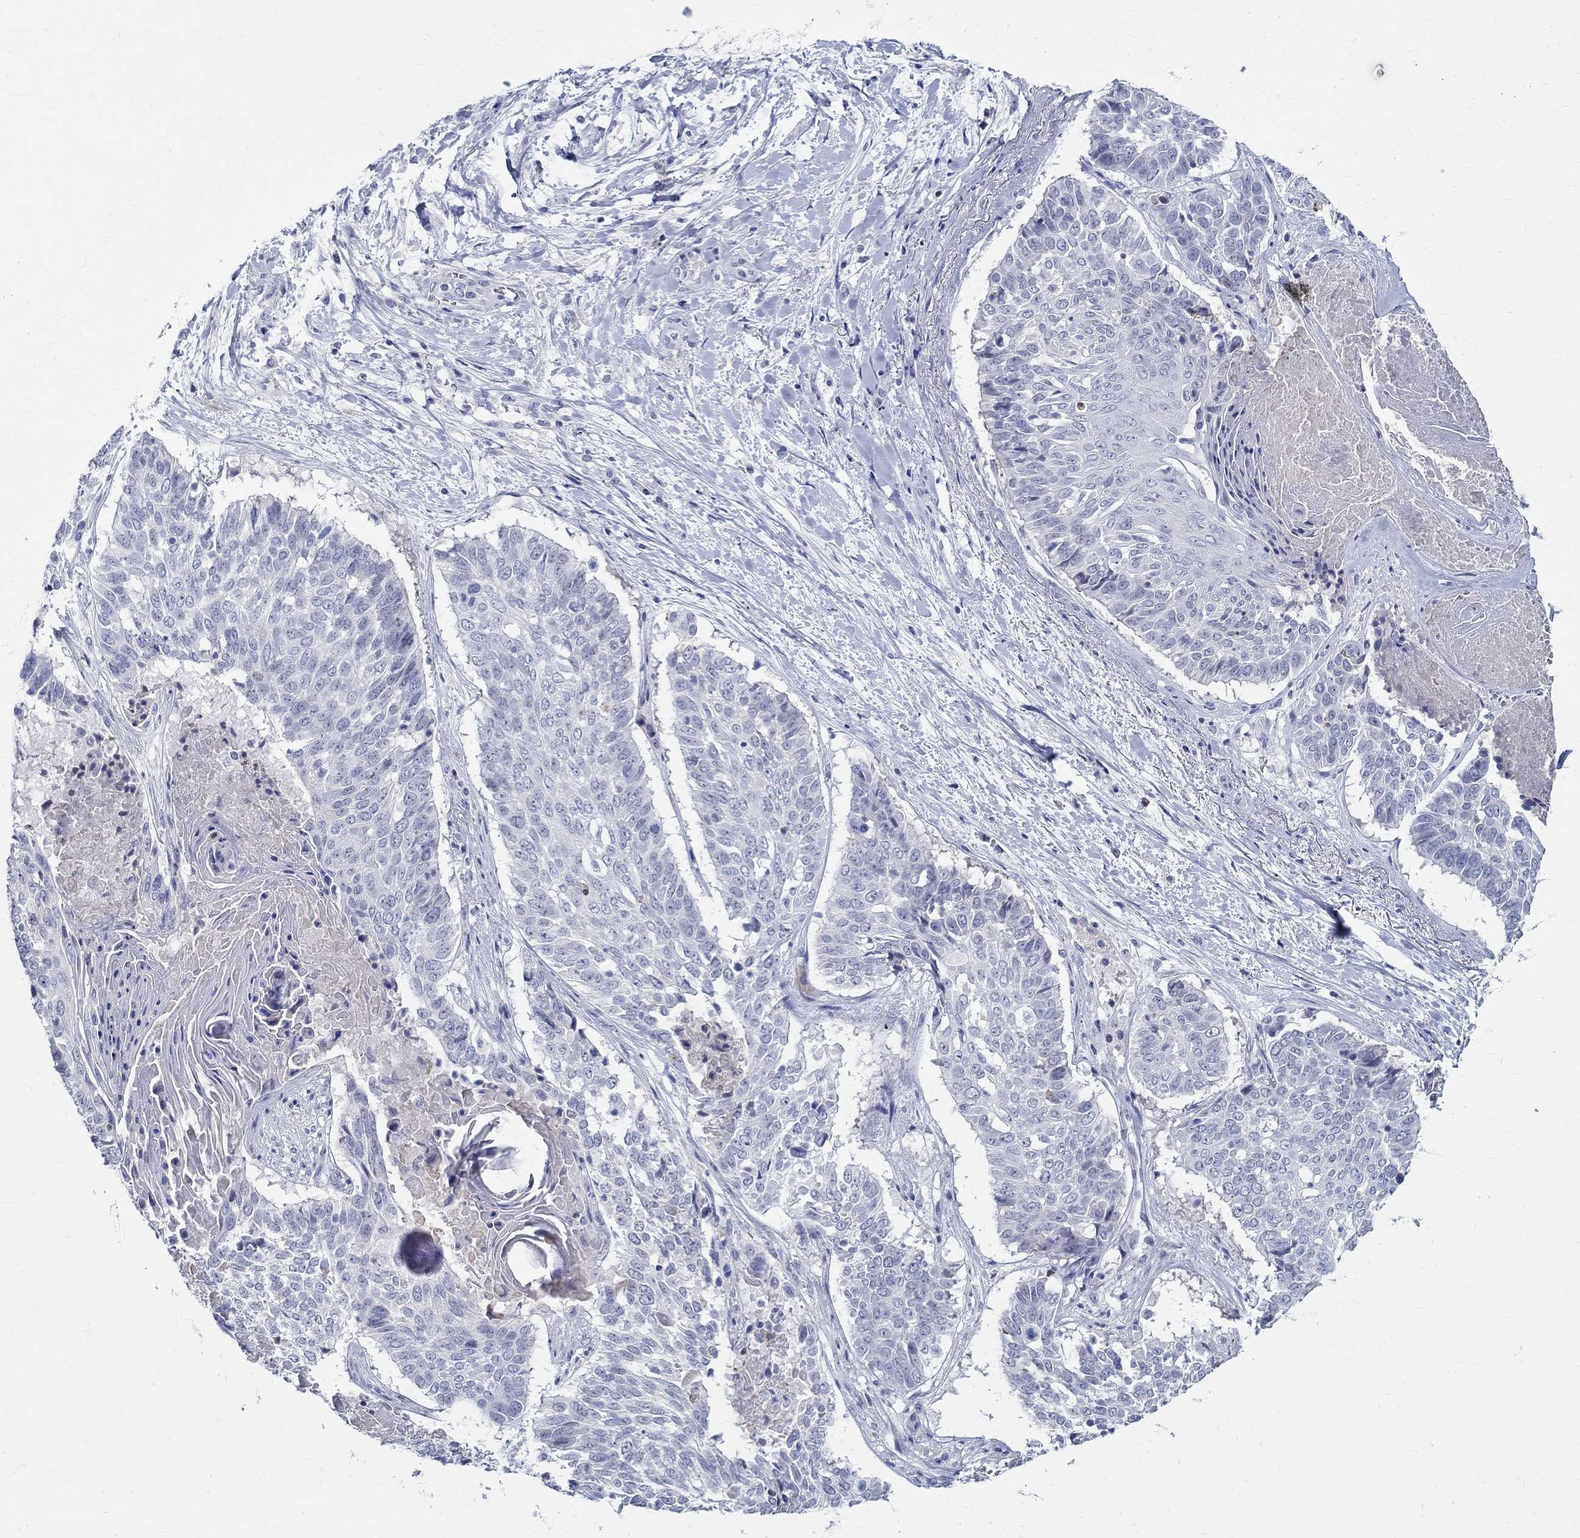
{"staining": {"intensity": "negative", "quantity": "none", "location": "none"}, "tissue": "lung cancer", "cell_type": "Tumor cells", "image_type": "cancer", "snomed": [{"axis": "morphology", "description": "Squamous cell carcinoma, NOS"}, {"axis": "topography", "description": "Lung"}], "caption": "Immunohistochemistry image of neoplastic tissue: human lung cancer stained with DAB shows no significant protein expression in tumor cells. The staining is performed using DAB brown chromogen with nuclei counter-stained in using hematoxylin.", "gene": "CETN1", "patient": {"sex": "male", "age": 64}}